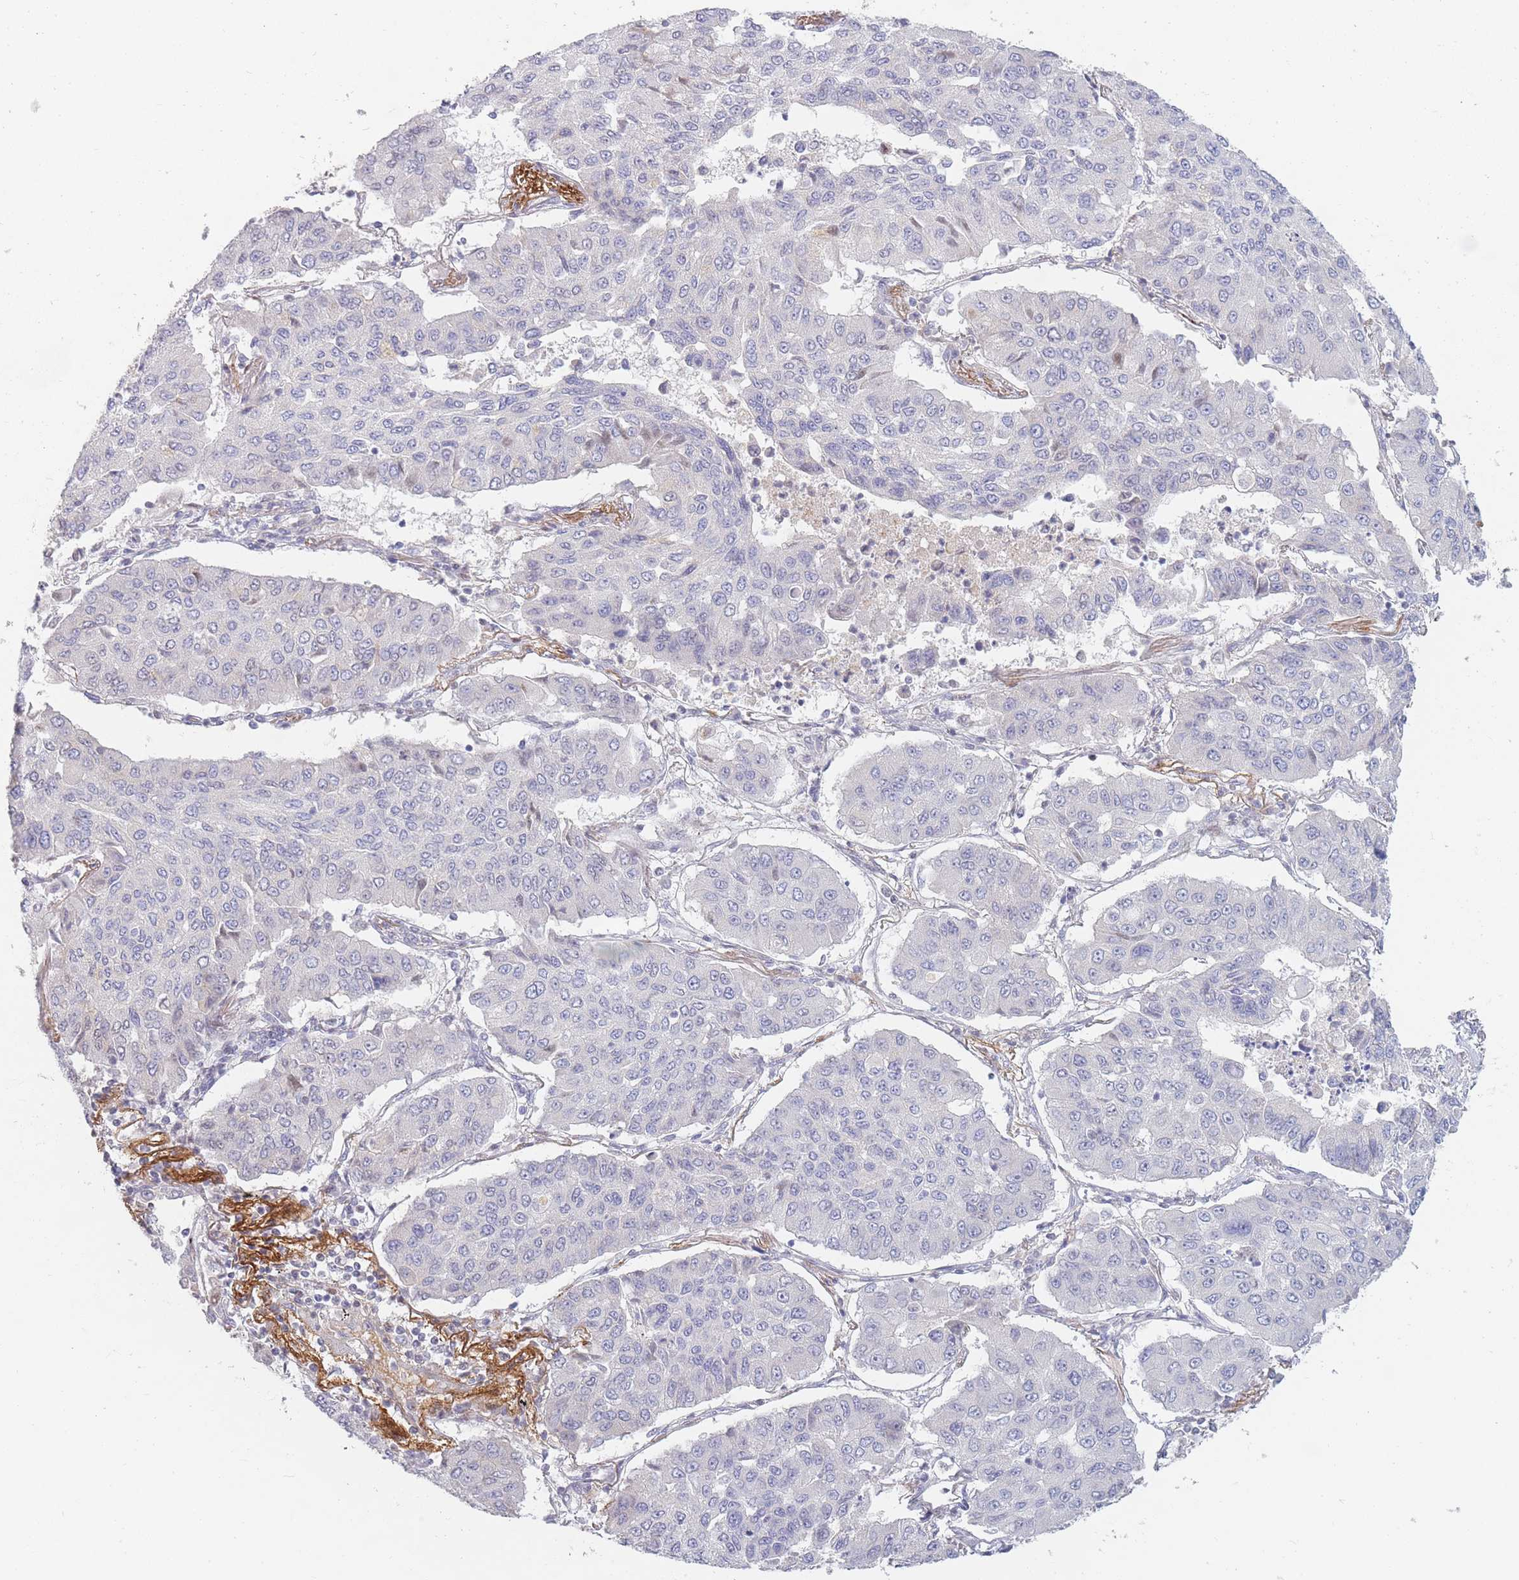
{"staining": {"intensity": "negative", "quantity": "none", "location": "none"}, "tissue": "lung cancer", "cell_type": "Tumor cells", "image_type": "cancer", "snomed": [{"axis": "morphology", "description": "Squamous cell carcinoma, NOS"}, {"axis": "topography", "description": "Lung"}], "caption": "IHC of human squamous cell carcinoma (lung) demonstrates no positivity in tumor cells. The staining was performed using DAB to visualize the protein expression in brown, while the nuclei were stained in blue with hematoxylin (Magnification: 20x).", "gene": "PRG4", "patient": {"sex": "male", "age": 74}}